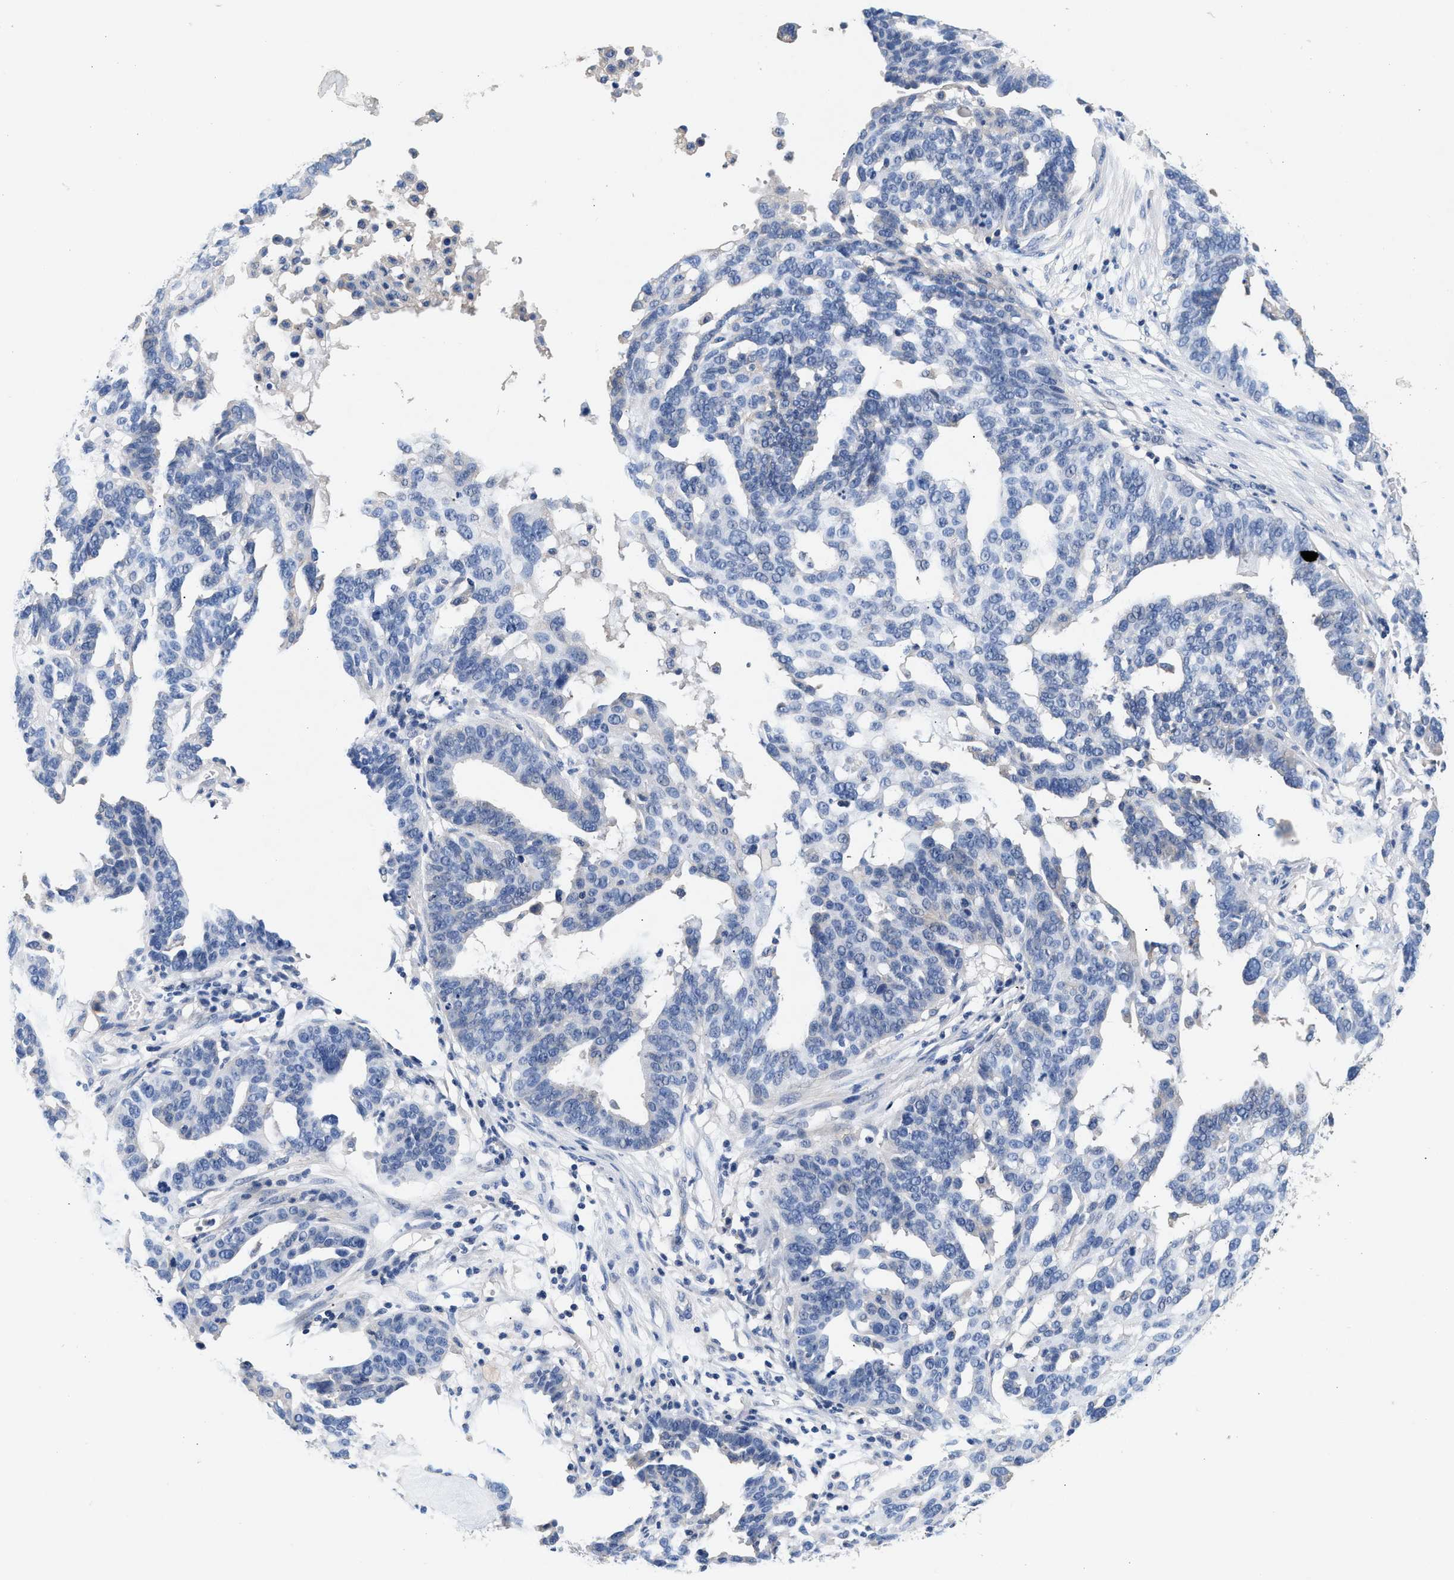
{"staining": {"intensity": "negative", "quantity": "none", "location": "none"}, "tissue": "ovarian cancer", "cell_type": "Tumor cells", "image_type": "cancer", "snomed": [{"axis": "morphology", "description": "Cystadenocarcinoma, serous, NOS"}, {"axis": "topography", "description": "Ovary"}], "caption": "Serous cystadenocarcinoma (ovarian) stained for a protein using immunohistochemistry (IHC) shows no positivity tumor cells.", "gene": "GNAI3", "patient": {"sex": "female", "age": 59}}